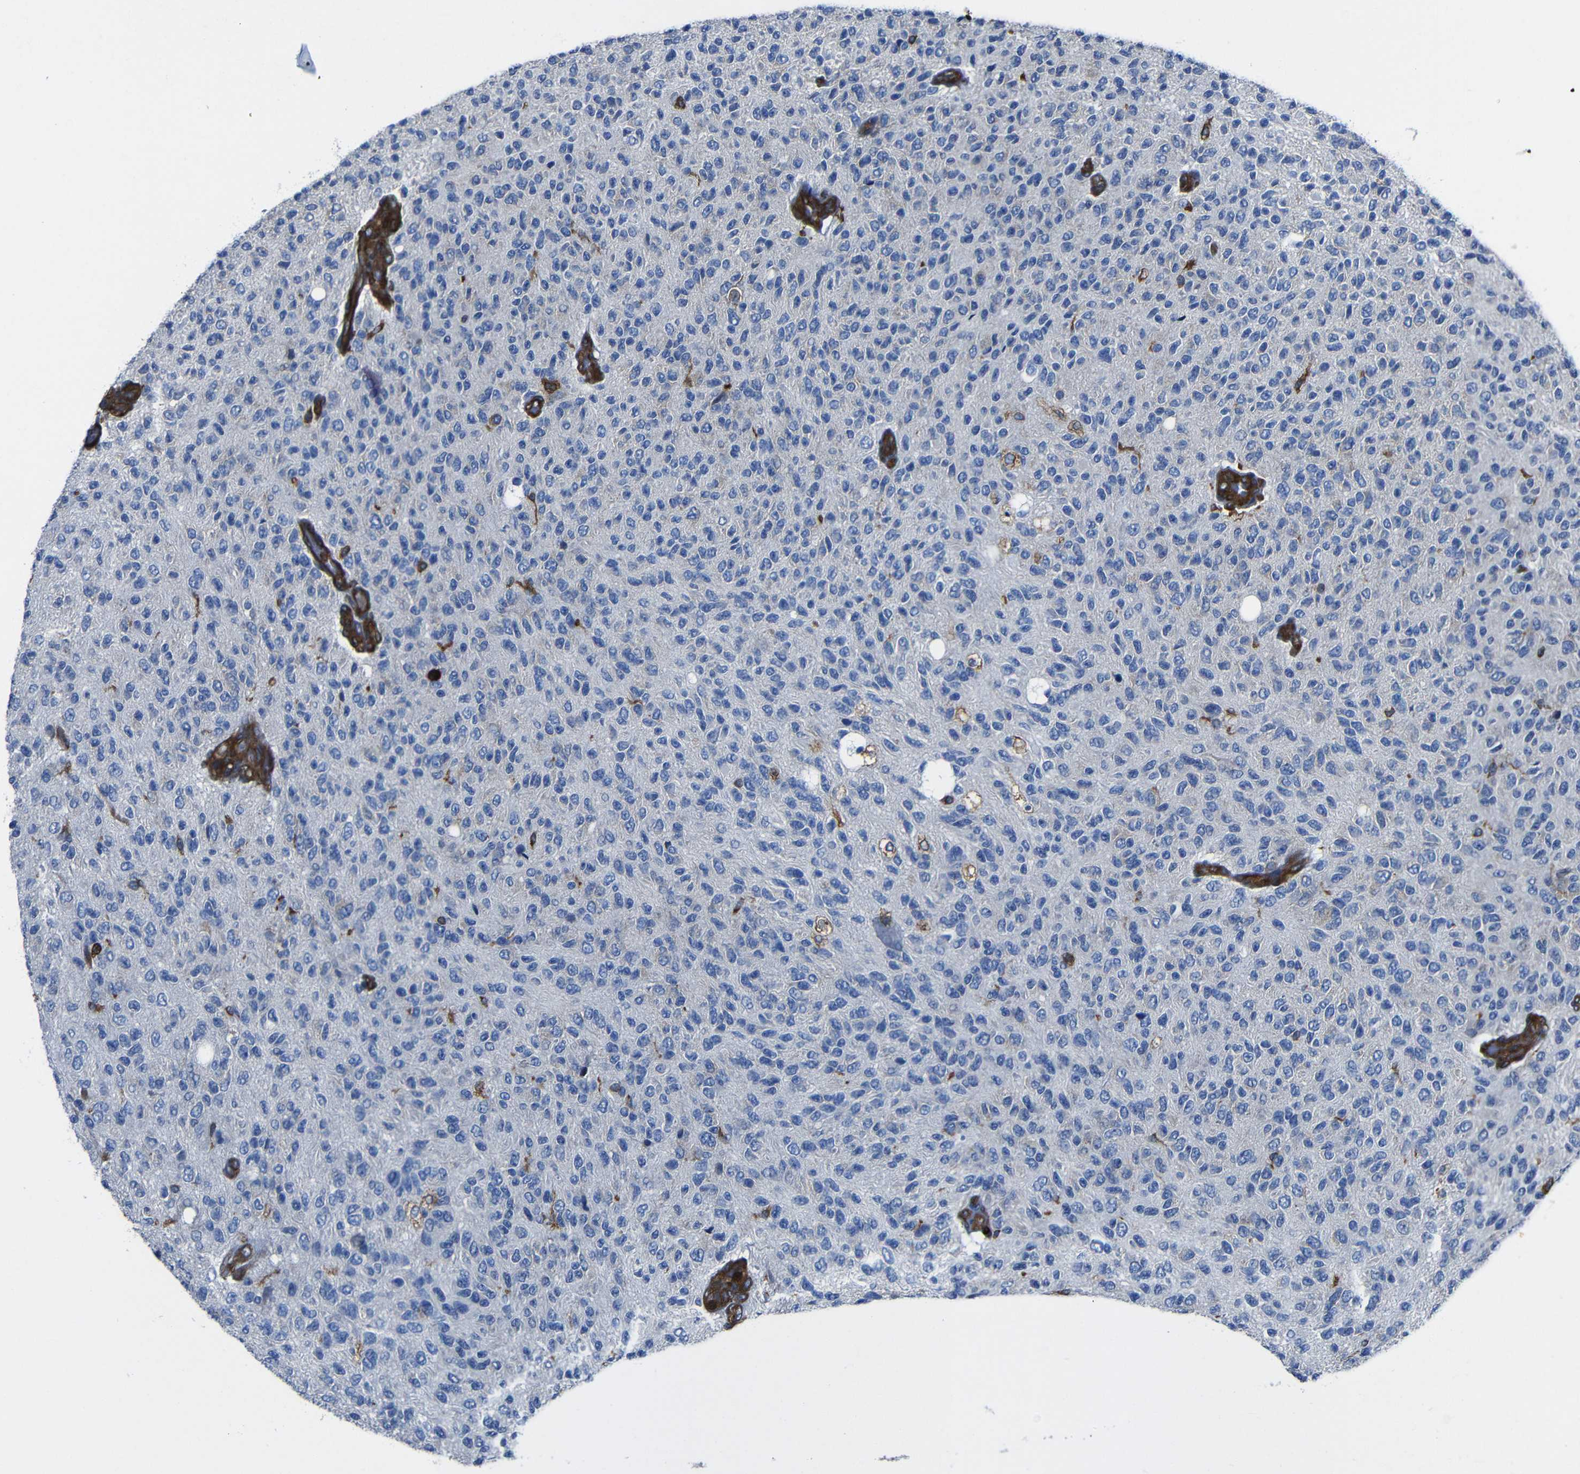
{"staining": {"intensity": "negative", "quantity": "none", "location": "none"}, "tissue": "glioma", "cell_type": "Tumor cells", "image_type": "cancer", "snomed": [{"axis": "morphology", "description": "Glioma, malignant, High grade"}, {"axis": "topography", "description": "pancreas cauda"}], "caption": "IHC photomicrograph of glioma stained for a protein (brown), which demonstrates no staining in tumor cells. Brightfield microscopy of immunohistochemistry stained with DAB (3,3'-diaminobenzidine) (brown) and hematoxylin (blue), captured at high magnification.", "gene": "ARHGEF1", "patient": {"sex": "male", "age": 60}}